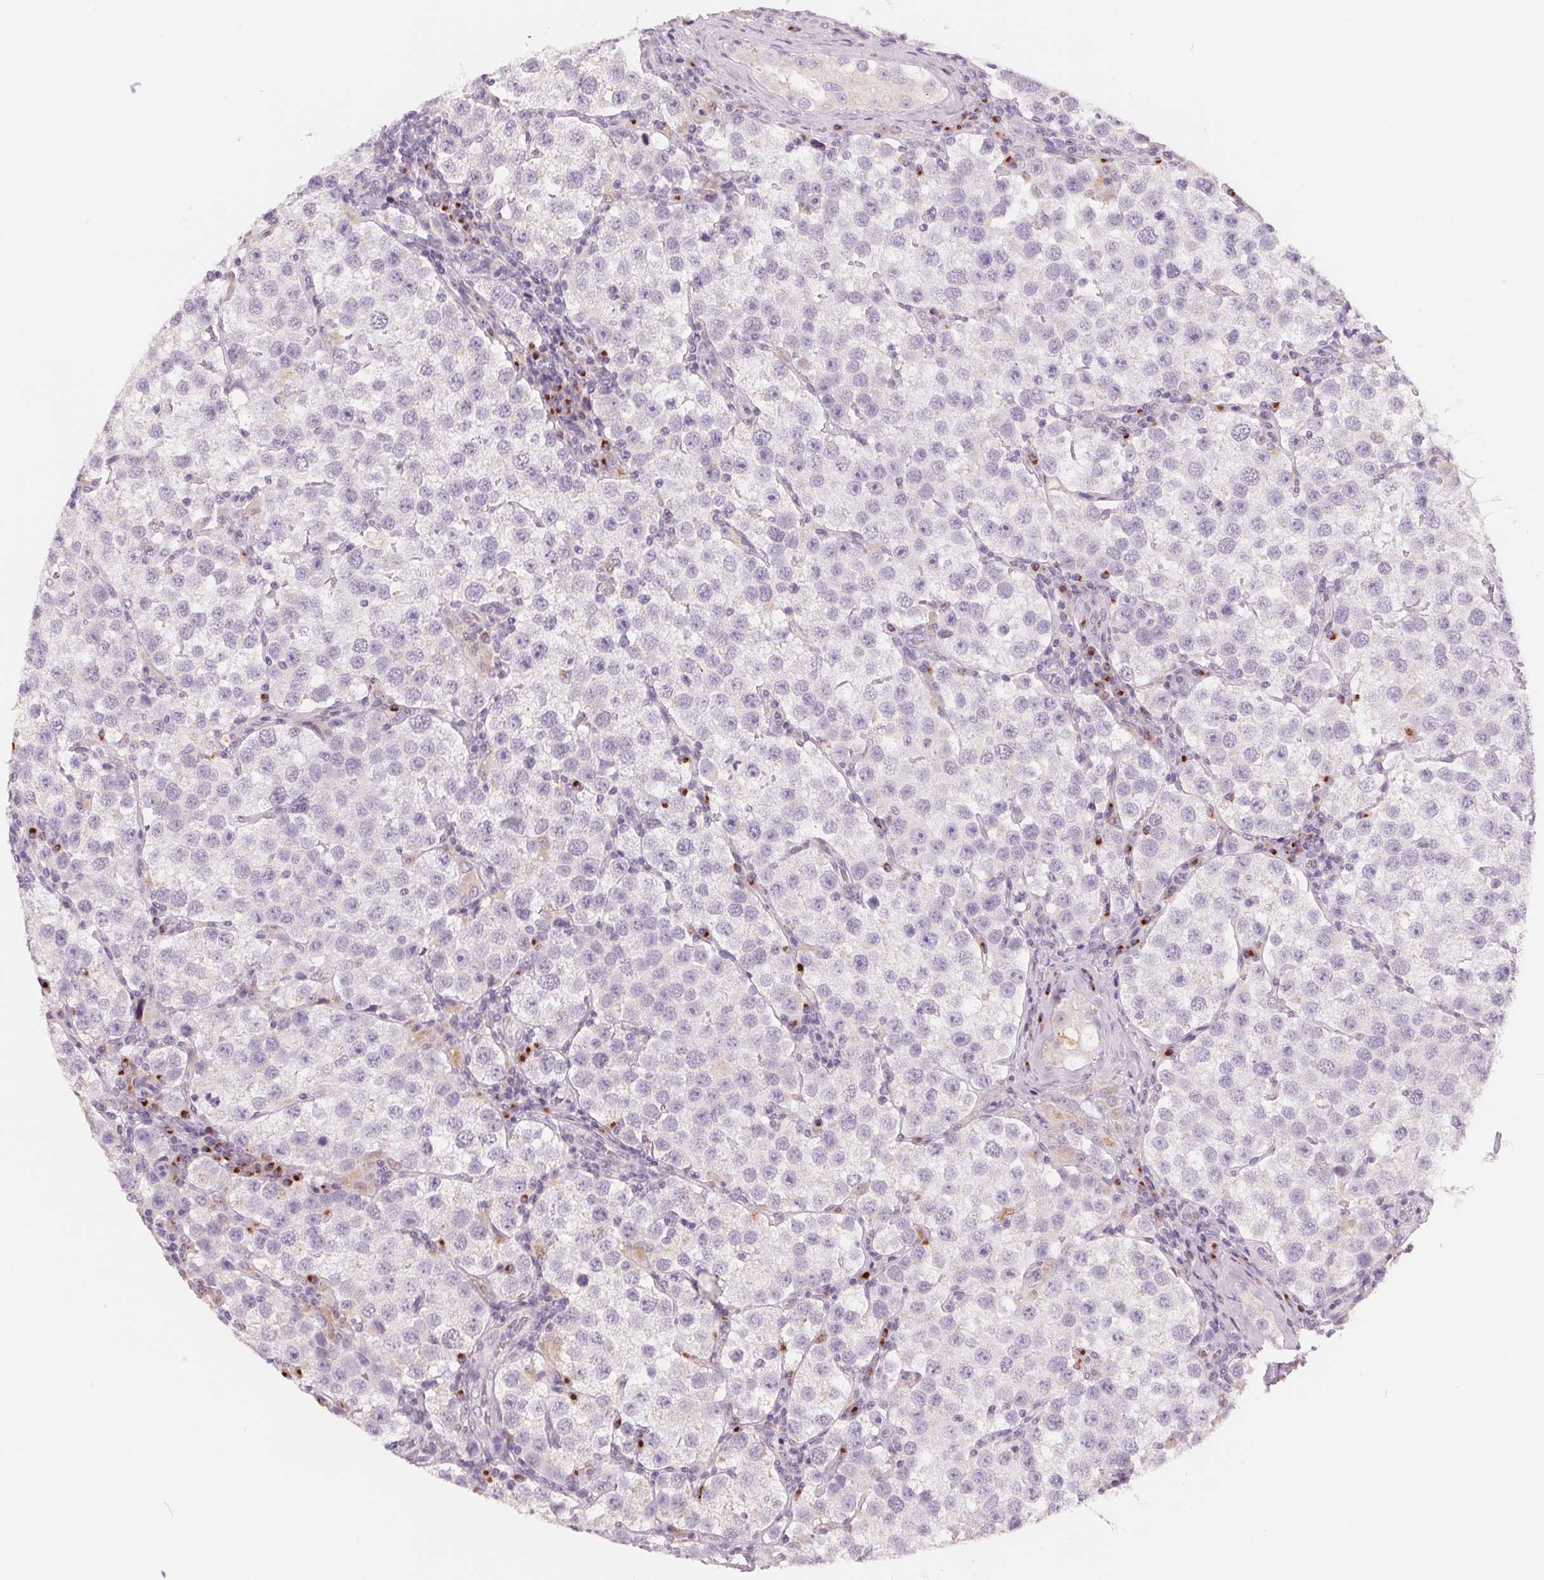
{"staining": {"intensity": "negative", "quantity": "none", "location": "none"}, "tissue": "testis cancer", "cell_type": "Tumor cells", "image_type": "cancer", "snomed": [{"axis": "morphology", "description": "Seminoma, NOS"}, {"axis": "topography", "description": "Testis"}], "caption": "An immunohistochemistry (IHC) micrograph of seminoma (testis) is shown. There is no staining in tumor cells of seminoma (testis).", "gene": "IL9R", "patient": {"sex": "male", "age": 37}}